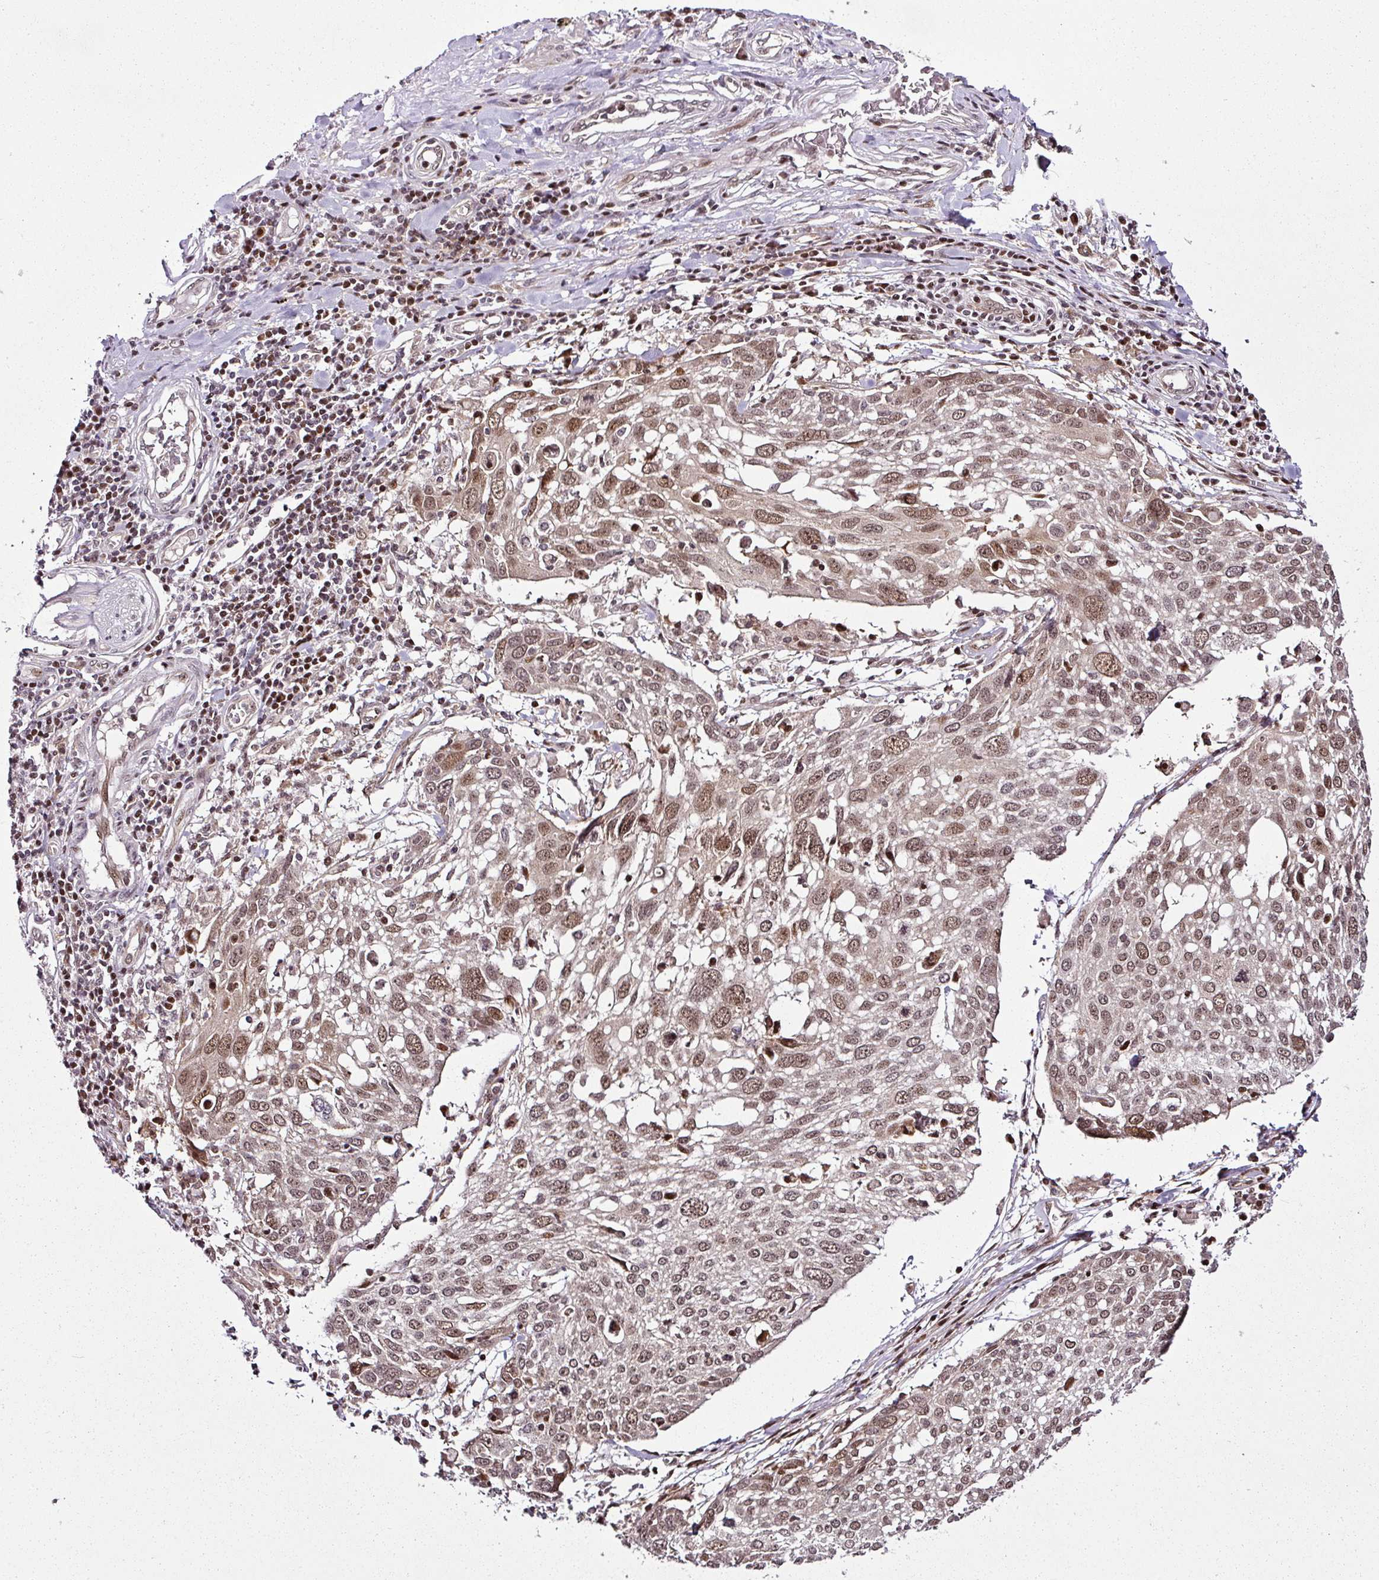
{"staining": {"intensity": "weak", "quantity": ">75%", "location": "nuclear"}, "tissue": "lung cancer", "cell_type": "Tumor cells", "image_type": "cancer", "snomed": [{"axis": "morphology", "description": "Squamous cell carcinoma, NOS"}, {"axis": "topography", "description": "Lung"}], "caption": "DAB immunohistochemical staining of human squamous cell carcinoma (lung) exhibits weak nuclear protein staining in about >75% of tumor cells. The staining was performed using DAB (3,3'-diaminobenzidine), with brown indicating positive protein expression. Nuclei are stained blue with hematoxylin.", "gene": "COPRS", "patient": {"sex": "male", "age": 65}}